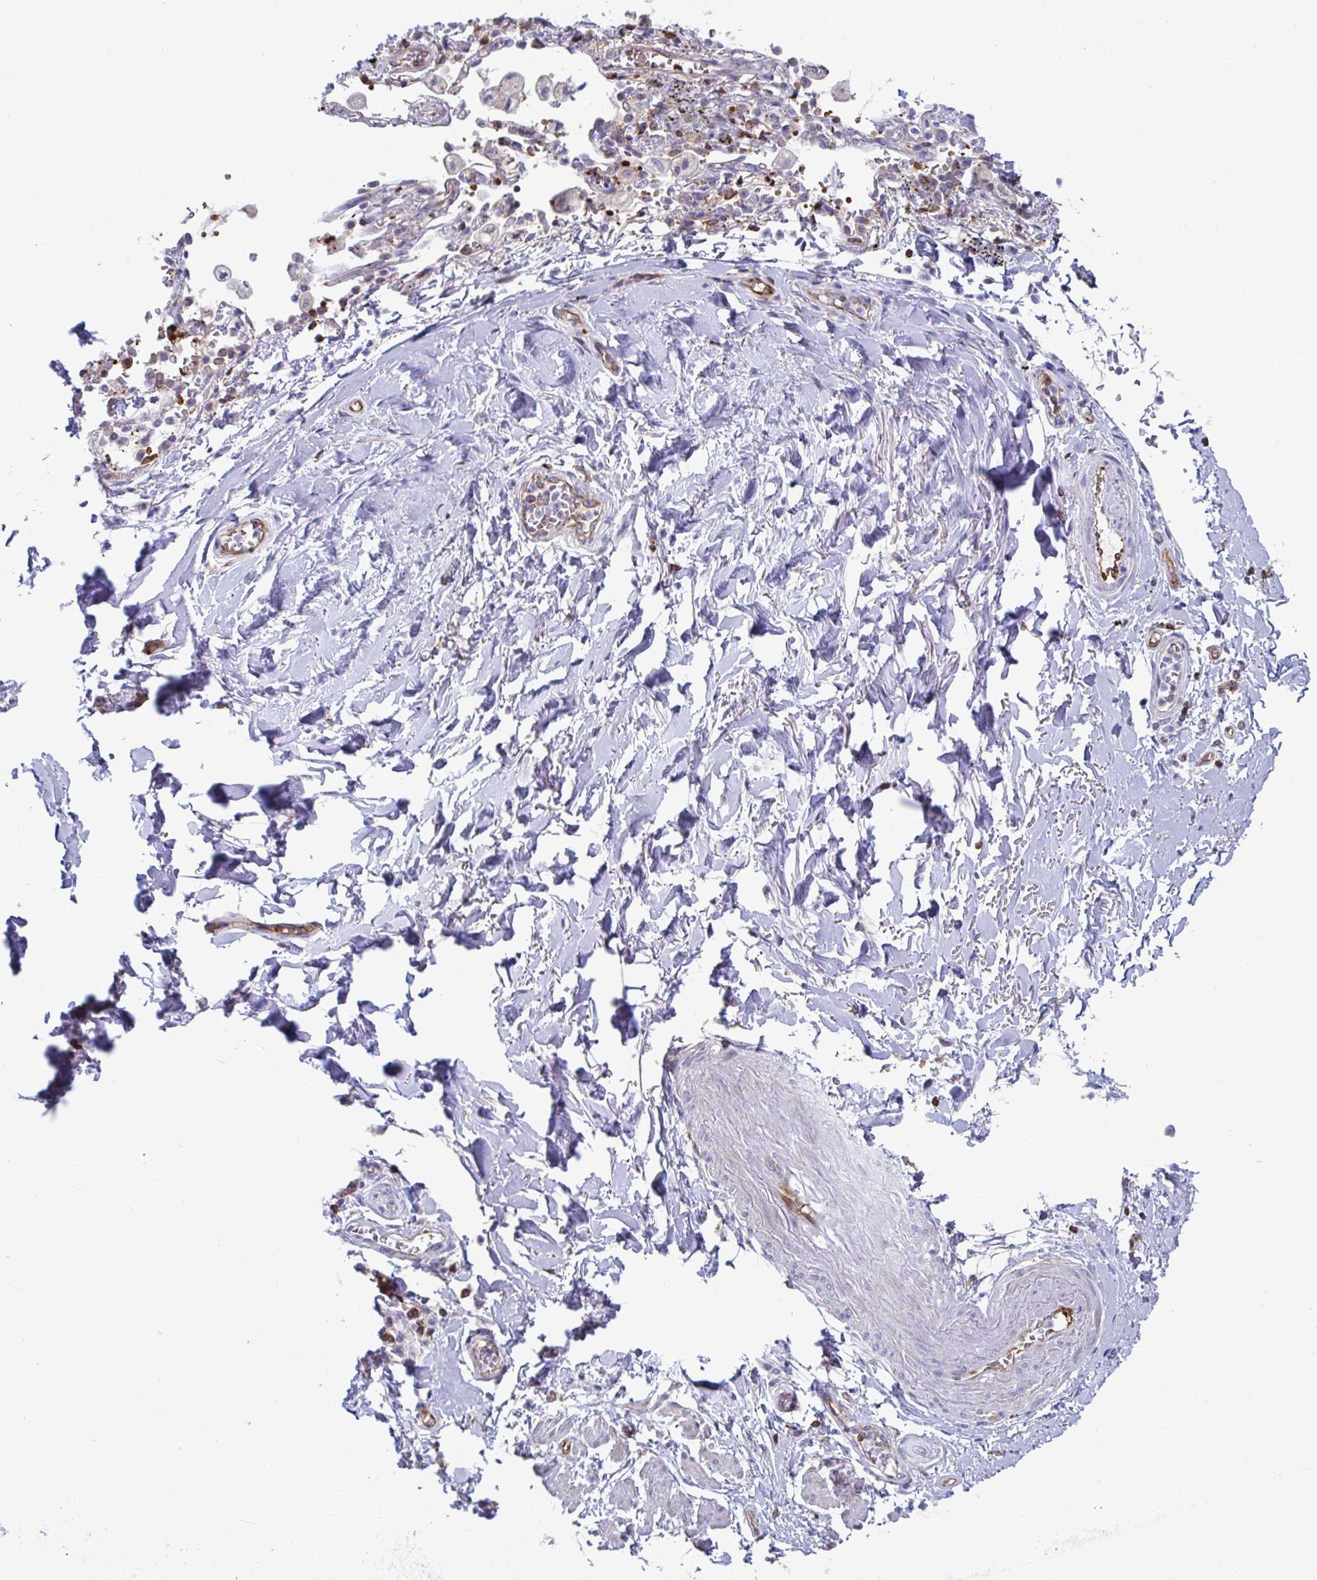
{"staining": {"intensity": "negative", "quantity": "none", "location": "none"}, "tissue": "soft tissue", "cell_type": "Chondrocytes", "image_type": "normal", "snomed": [{"axis": "morphology", "description": "Normal tissue, NOS"}, {"axis": "morphology", "description": "Degeneration, NOS"}, {"axis": "topography", "description": "Cartilage tissue"}, {"axis": "topography", "description": "Lung"}], "caption": "High power microscopy image of an immunohistochemistry (IHC) micrograph of normal soft tissue, revealing no significant positivity in chondrocytes.", "gene": "WNK1", "patient": {"sex": "female", "age": 61}}